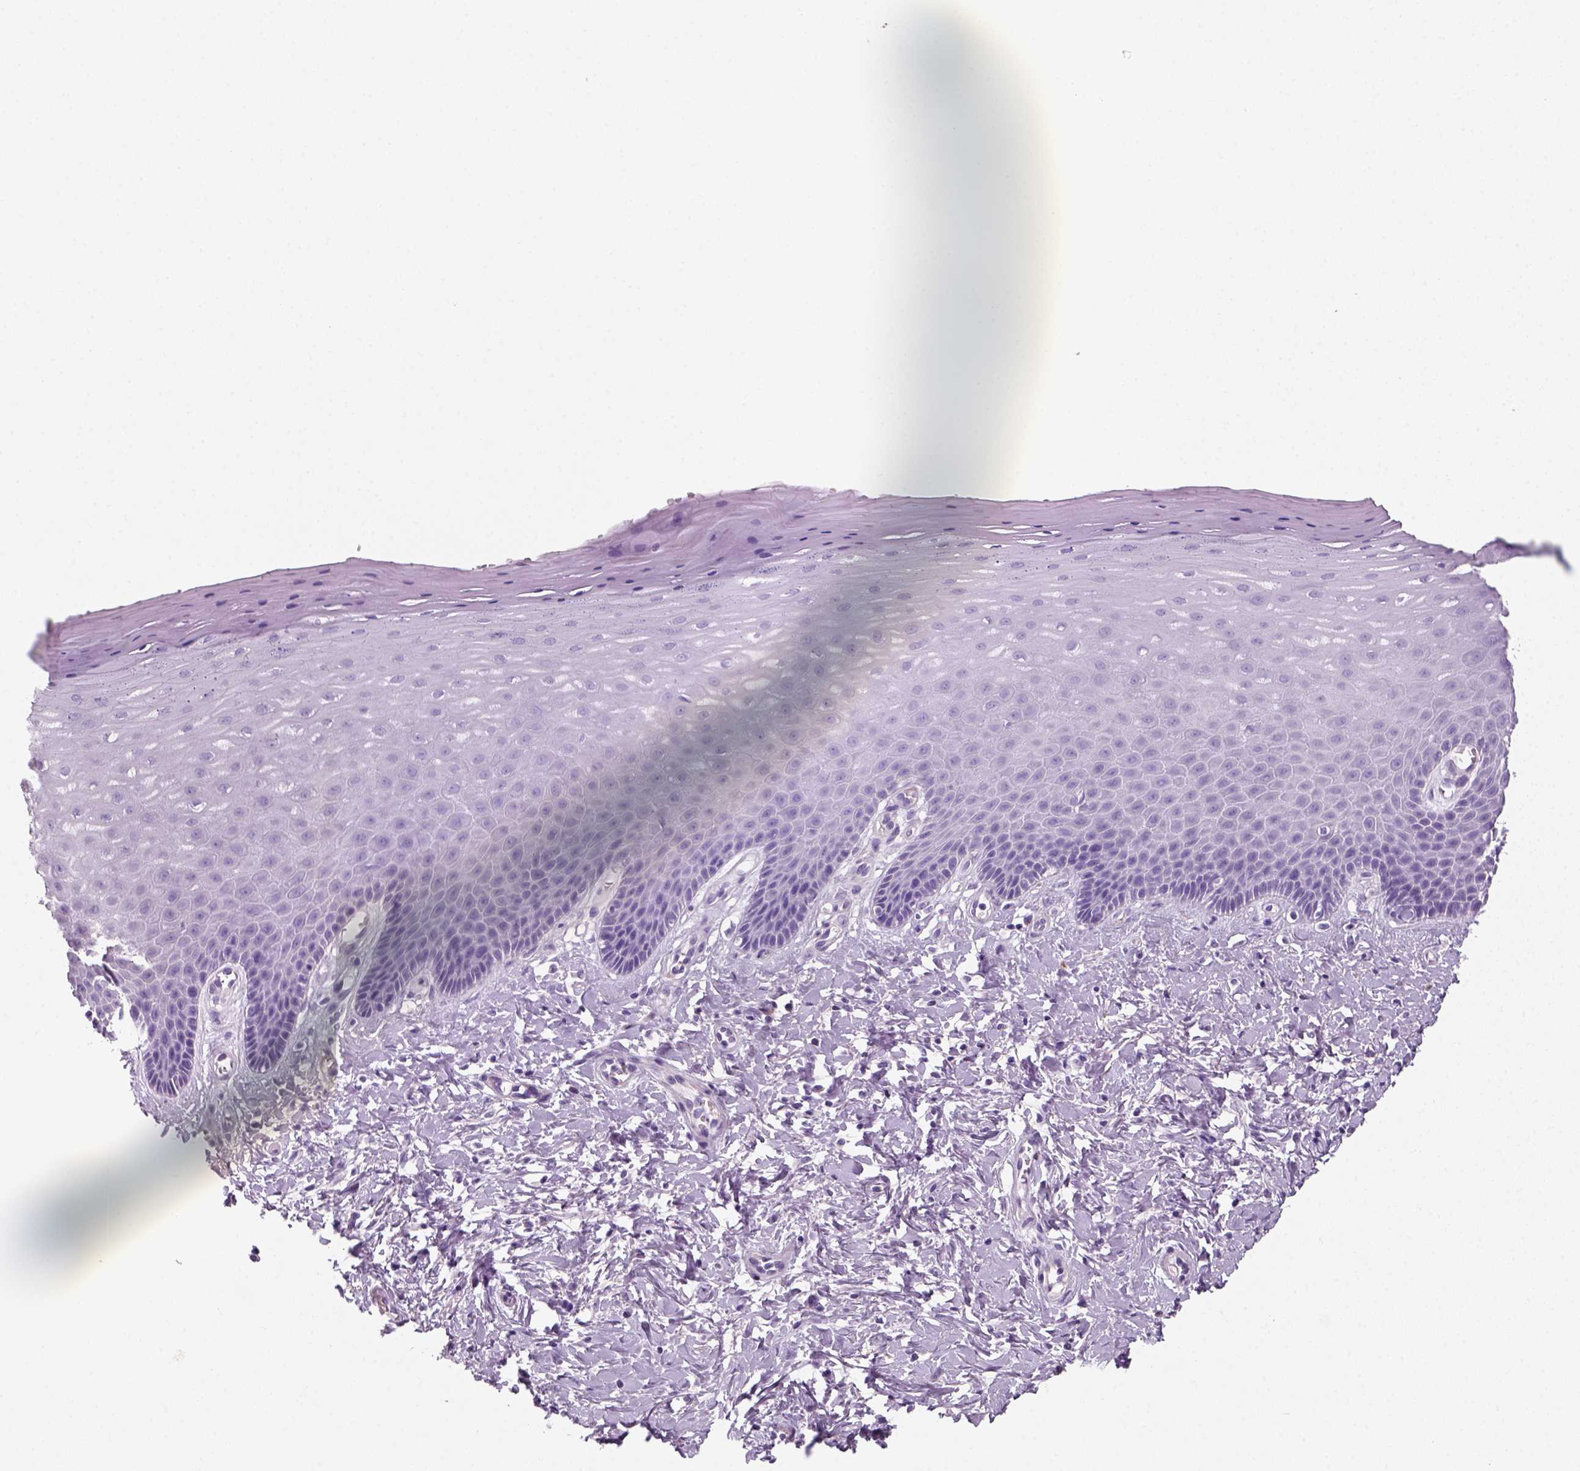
{"staining": {"intensity": "negative", "quantity": "none", "location": "none"}, "tissue": "vagina", "cell_type": "Squamous epithelial cells", "image_type": "normal", "snomed": [{"axis": "morphology", "description": "Normal tissue, NOS"}, {"axis": "topography", "description": "Vagina"}], "caption": "Unremarkable vagina was stained to show a protein in brown. There is no significant staining in squamous epithelial cells. The staining is performed using DAB brown chromogen with nuclei counter-stained in using hematoxylin.", "gene": "KRT25", "patient": {"sex": "female", "age": 83}}